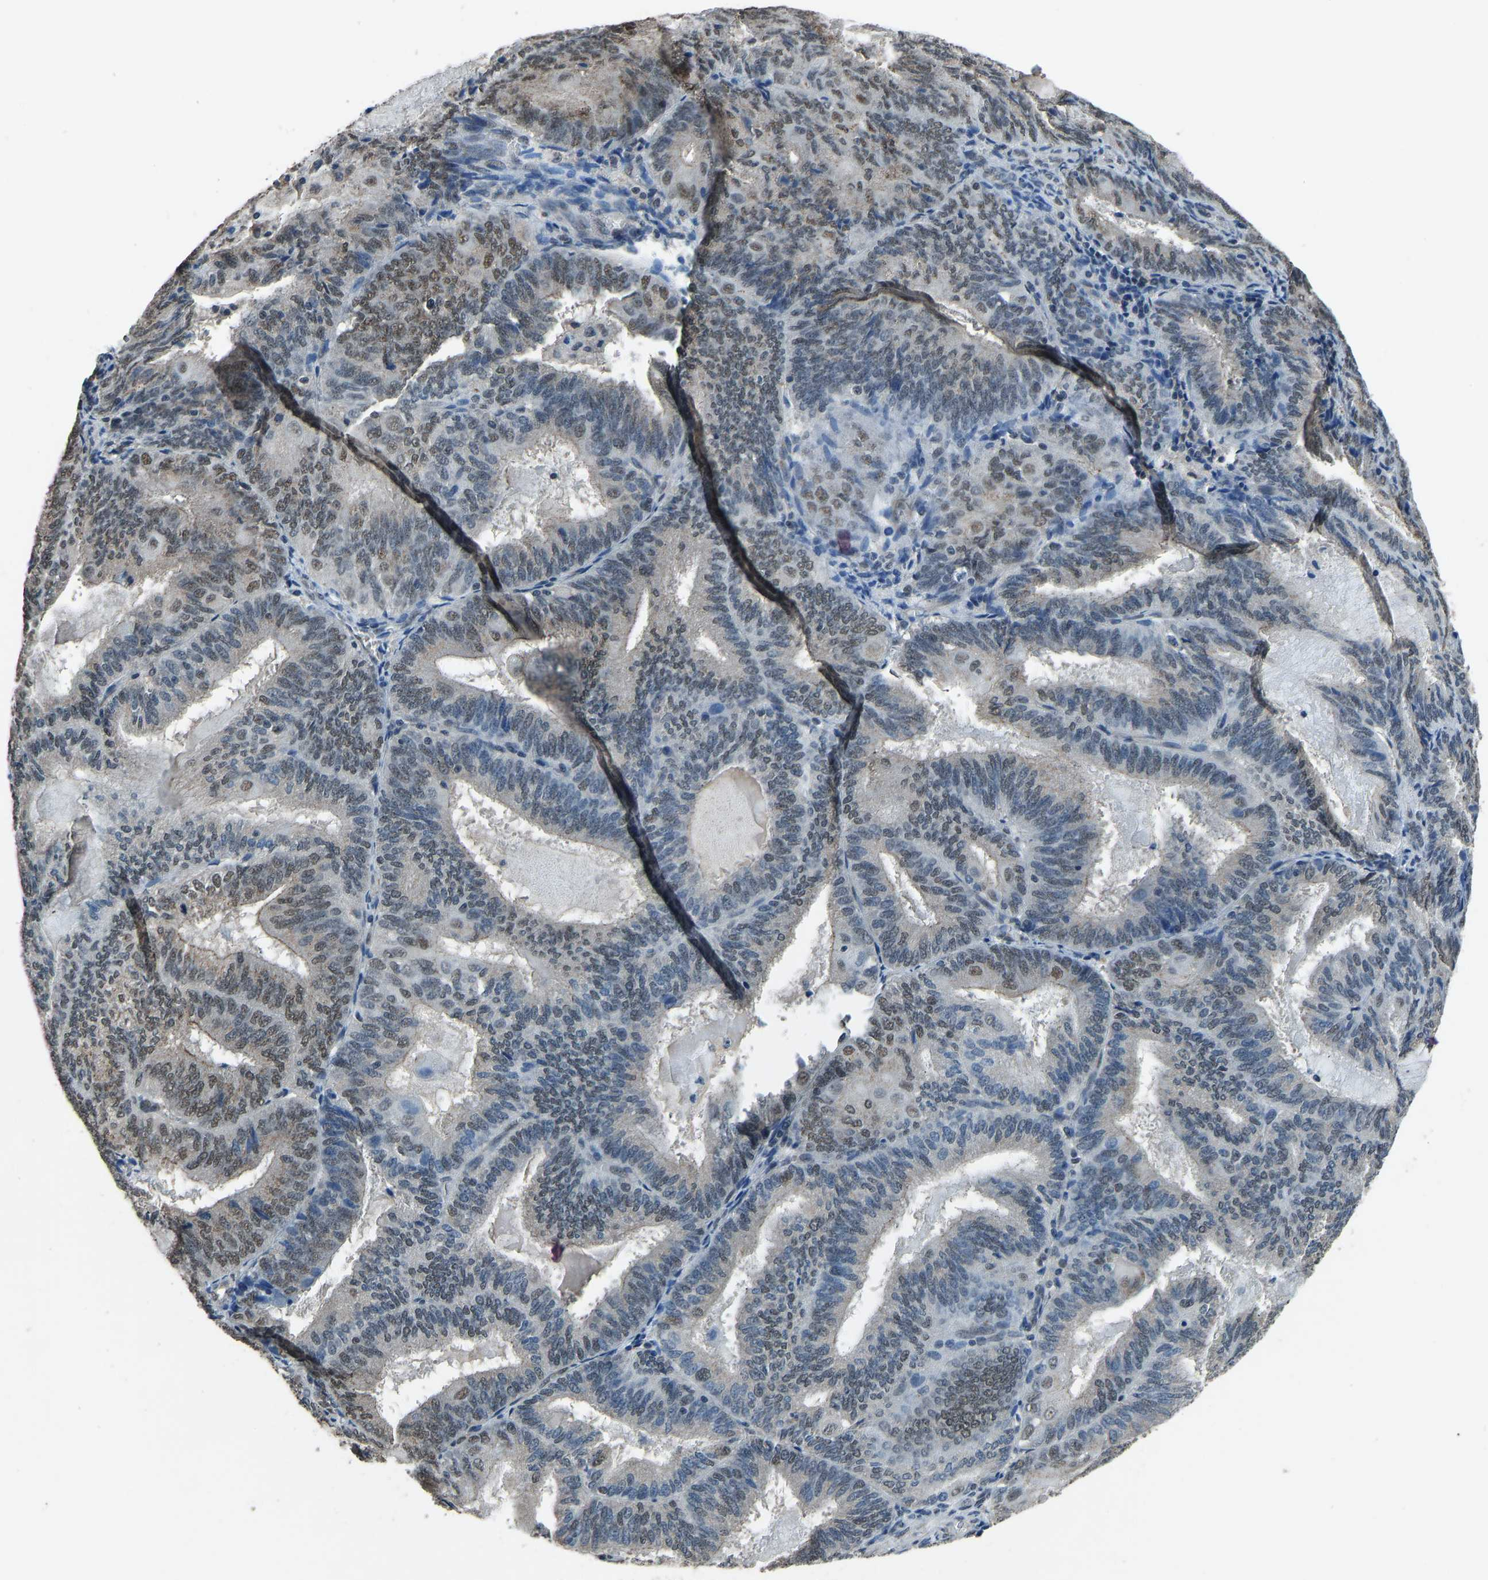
{"staining": {"intensity": "weak", "quantity": "25%-75%", "location": "nuclear"}, "tissue": "endometrial cancer", "cell_type": "Tumor cells", "image_type": "cancer", "snomed": [{"axis": "morphology", "description": "Adenocarcinoma, NOS"}, {"axis": "topography", "description": "Endometrium"}], "caption": "Protein expression analysis of endometrial cancer reveals weak nuclear positivity in approximately 25%-75% of tumor cells. (DAB (3,3'-diaminobenzidine) = brown stain, brightfield microscopy at high magnification).", "gene": "TOX4", "patient": {"sex": "female", "age": 81}}